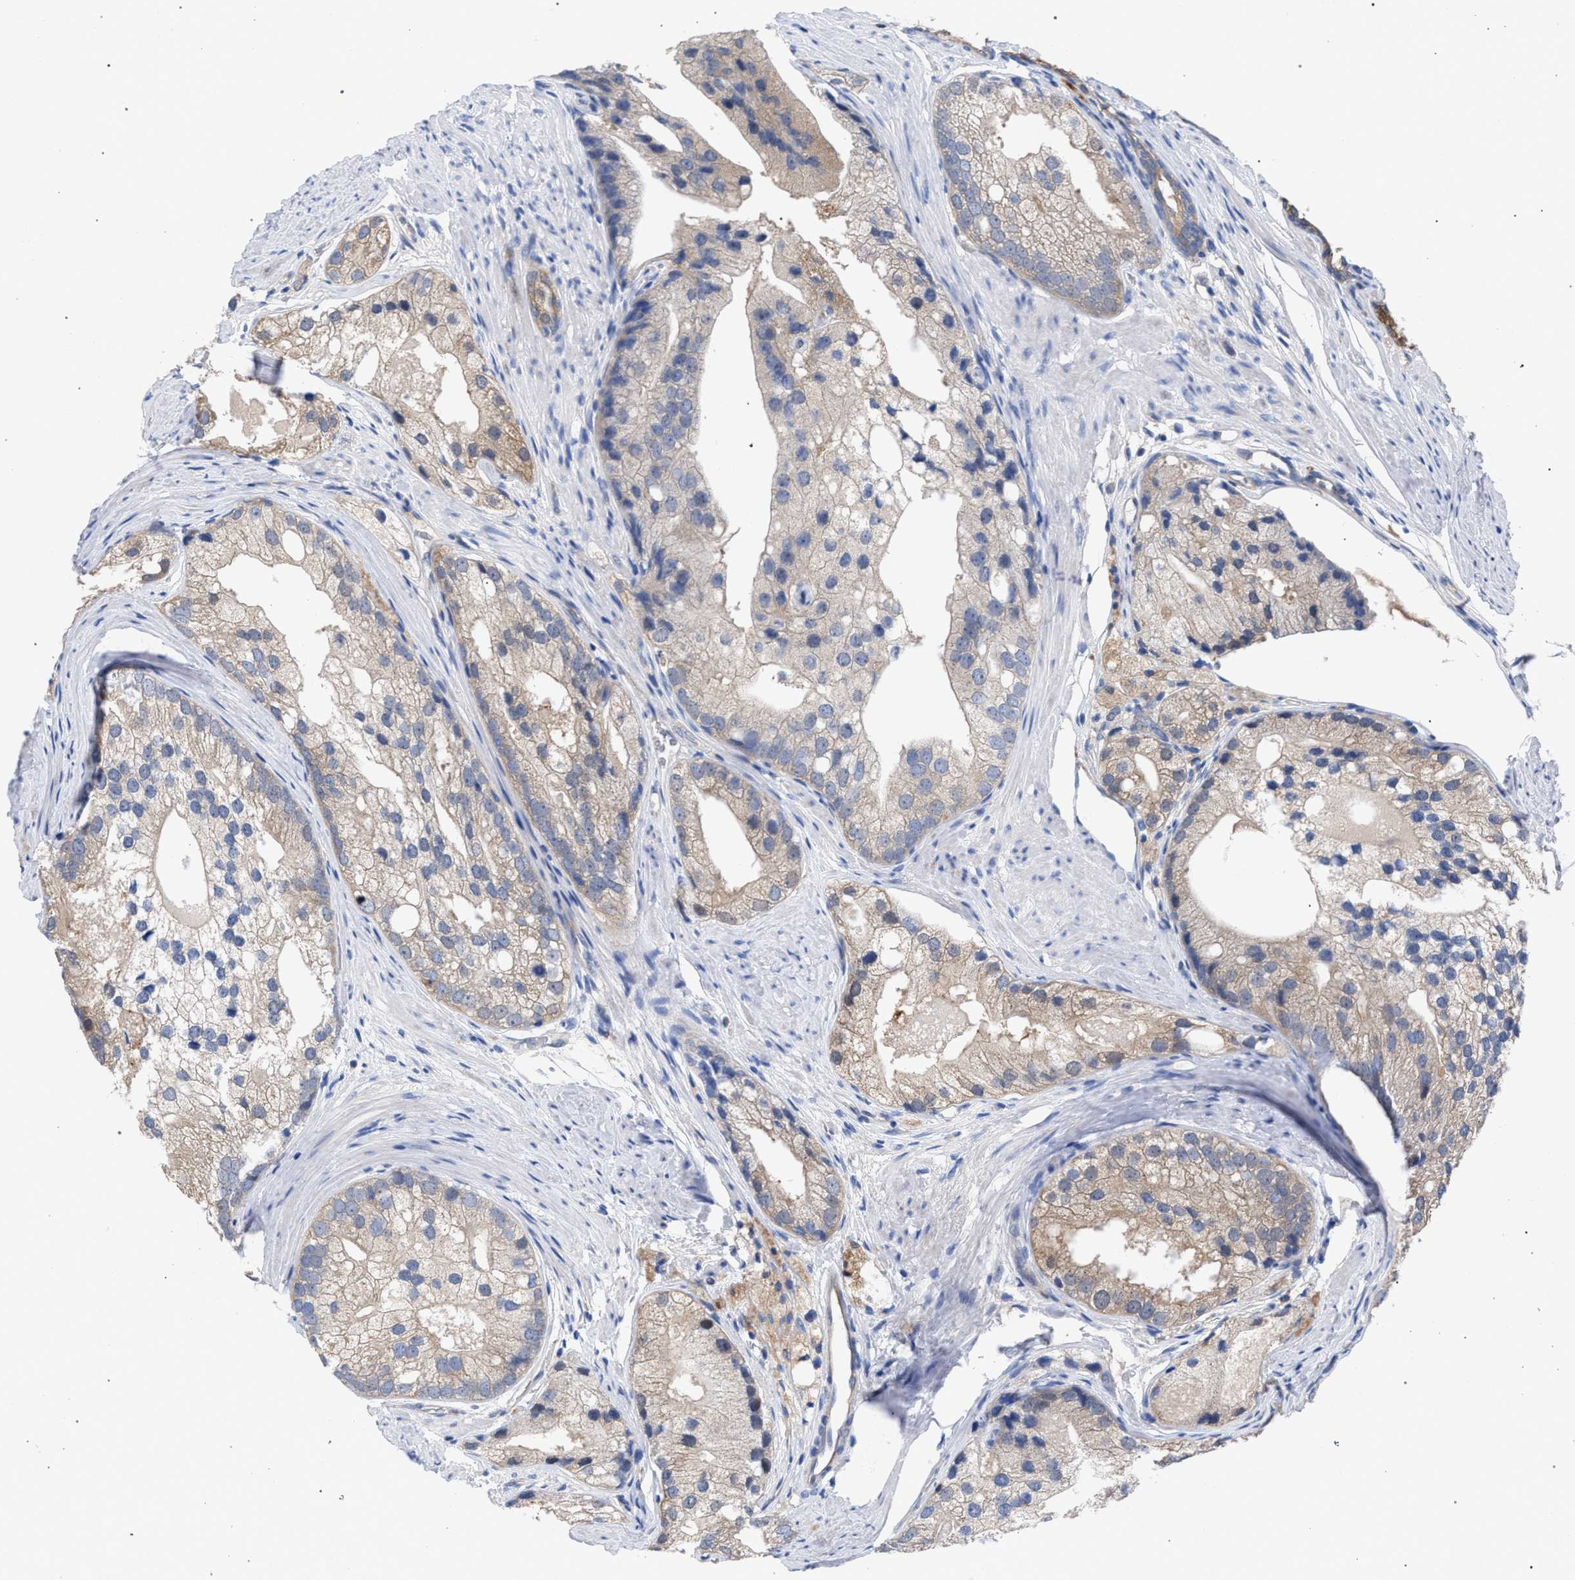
{"staining": {"intensity": "weak", "quantity": ">75%", "location": "cytoplasmic/membranous"}, "tissue": "prostate cancer", "cell_type": "Tumor cells", "image_type": "cancer", "snomed": [{"axis": "morphology", "description": "Adenocarcinoma, Low grade"}, {"axis": "topography", "description": "Prostate"}], "caption": "Immunohistochemistry (IHC) image of neoplastic tissue: human prostate adenocarcinoma (low-grade) stained using immunohistochemistry (IHC) shows low levels of weak protein expression localized specifically in the cytoplasmic/membranous of tumor cells, appearing as a cytoplasmic/membranous brown color.", "gene": "GMPR", "patient": {"sex": "male", "age": 69}}